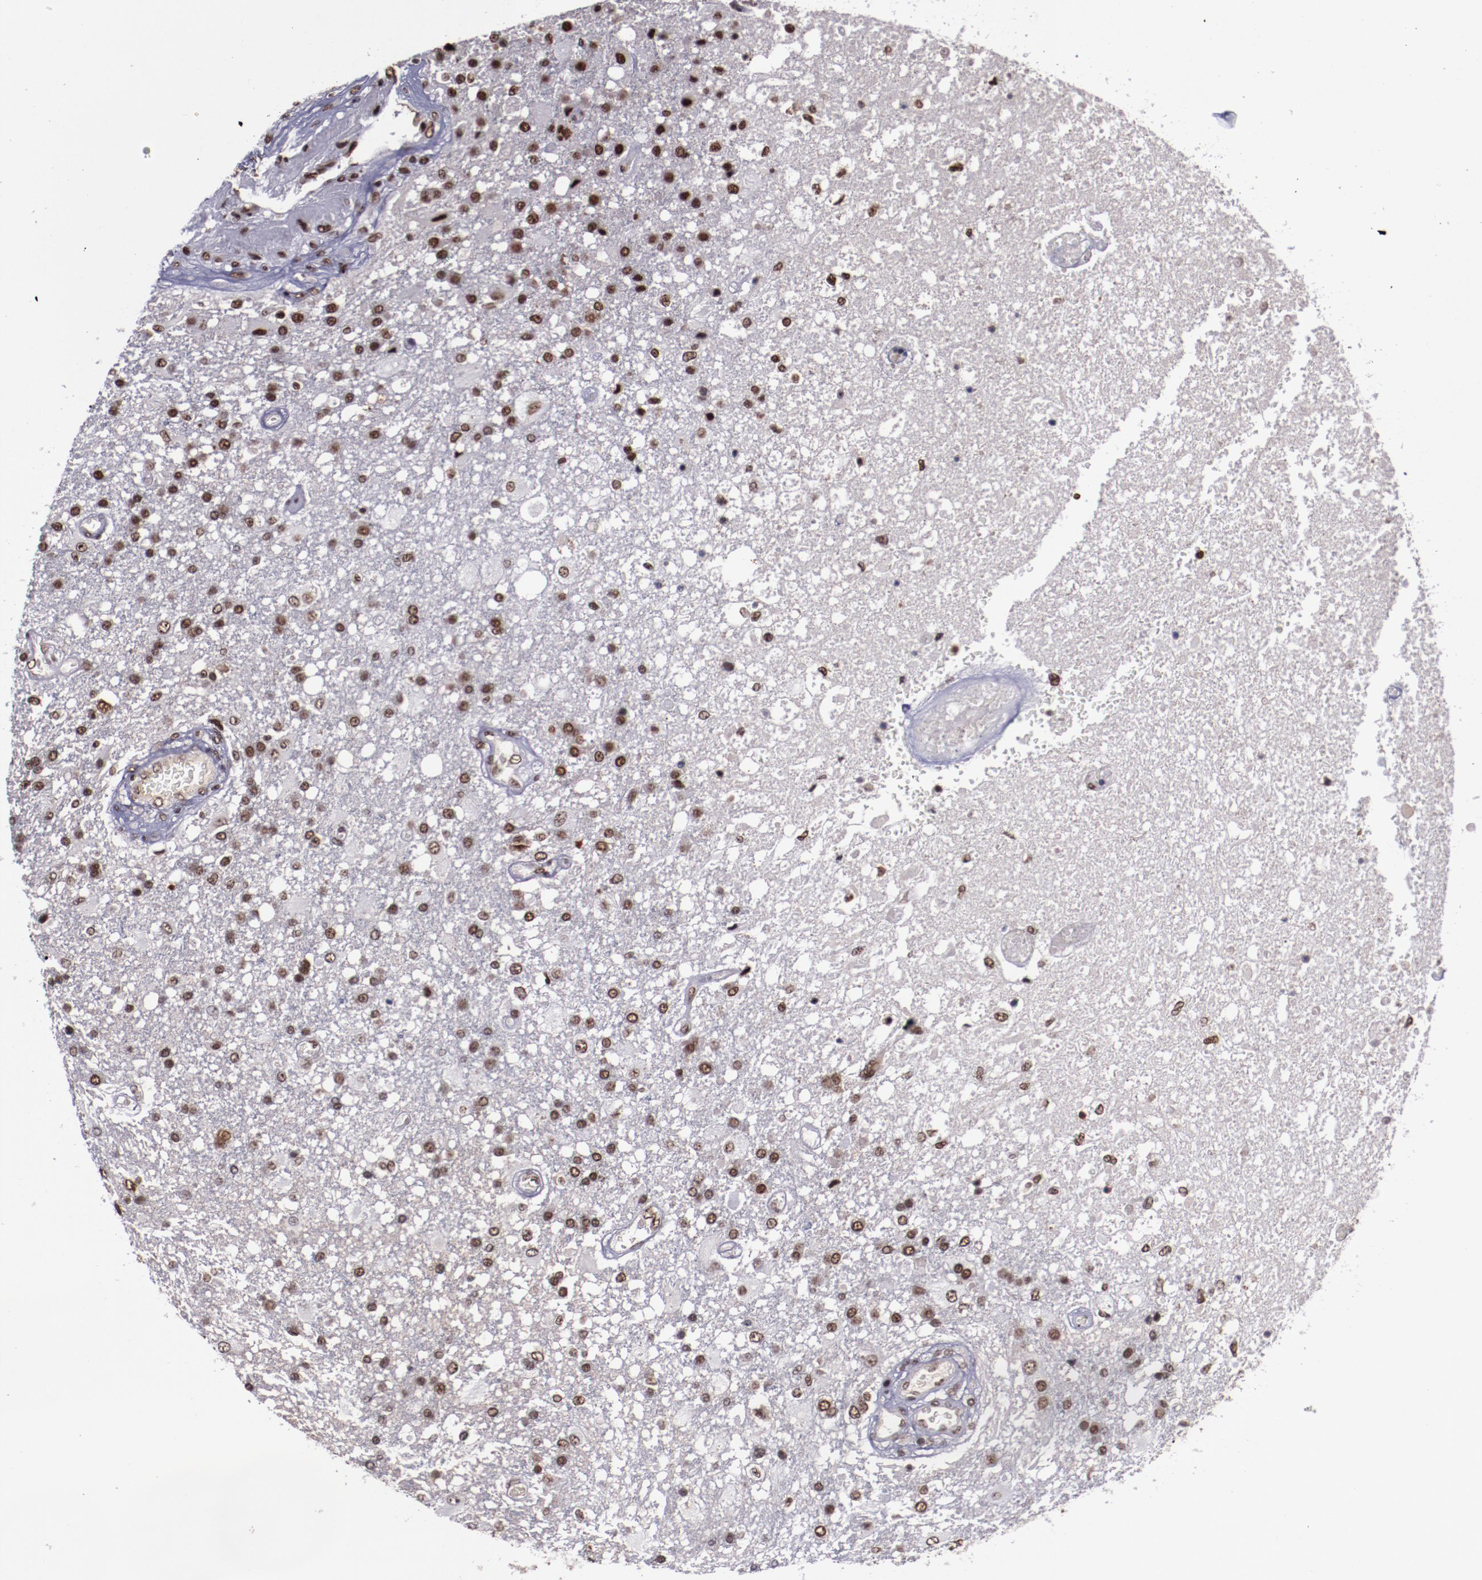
{"staining": {"intensity": "moderate", "quantity": ">75%", "location": "nuclear"}, "tissue": "glioma", "cell_type": "Tumor cells", "image_type": "cancer", "snomed": [{"axis": "morphology", "description": "Glioma, malignant, High grade"}, {"axis": "topography", "description": "Cerebral cortex"}], "caption": "Moderate nuclear positivity is appreciated in about >75% of tumor cells in glioma.", "gene": "ERH", "patient": {"sex": "male", "age": 79}}